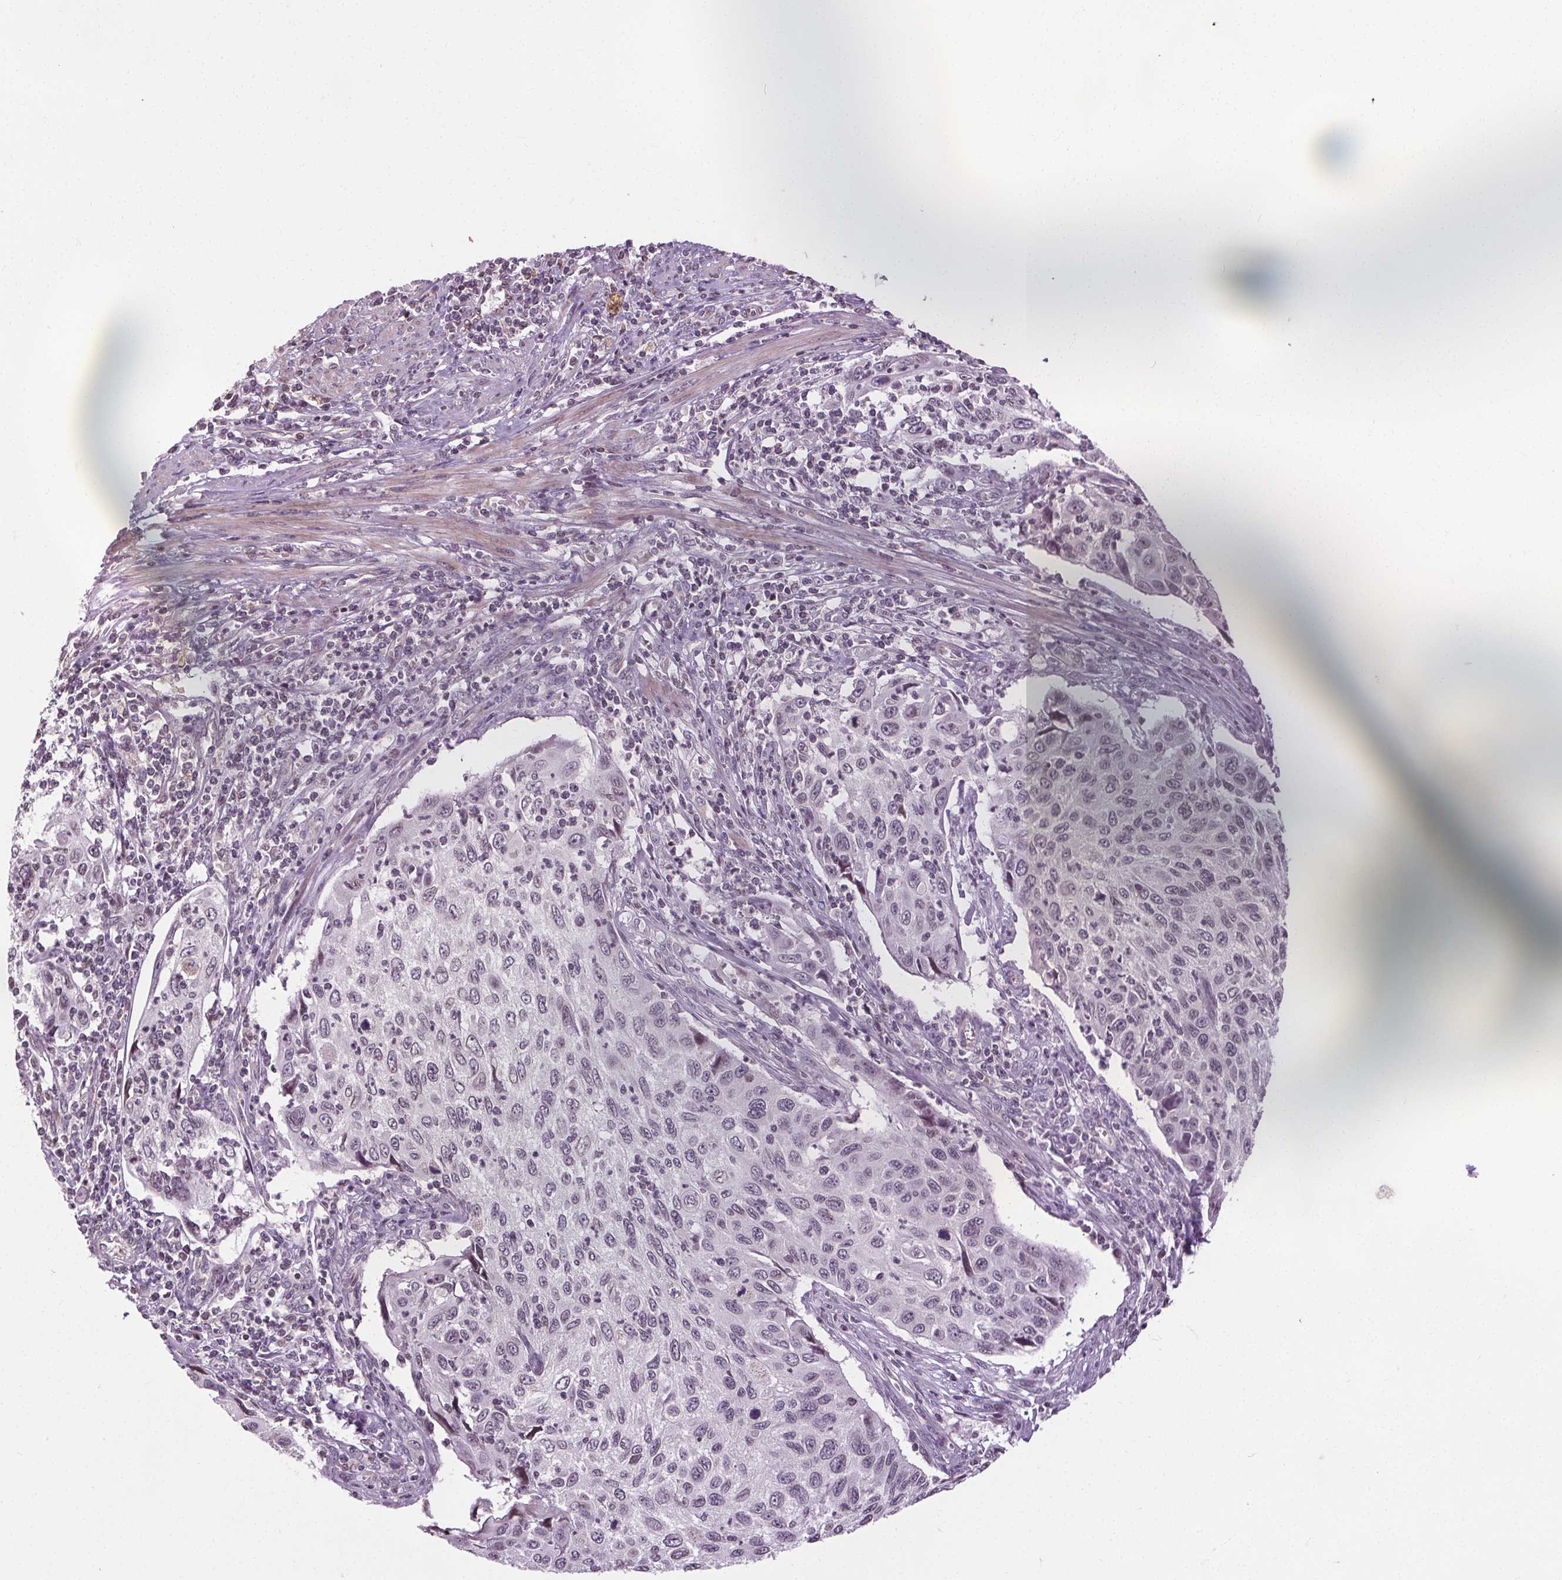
{"staining": {"intensity": "negative", "quantity": "none", "location": "none"}, "tissue": "cervical cancer", "cell_type": "Tumor cells", "image_type": "cancer", "snomed": [{"axis": "morphology", "description": "Squamous cell carcinoma, NOS"}, {"axis": "topography", "description": "Cervix"}], "caption": "Histopathology image shows no protein staining in tumor cells of squamous cell carcinoma (cervical) tissue.", "gene": "LFNG", "patient": {"sex": "female", "age": 70}}